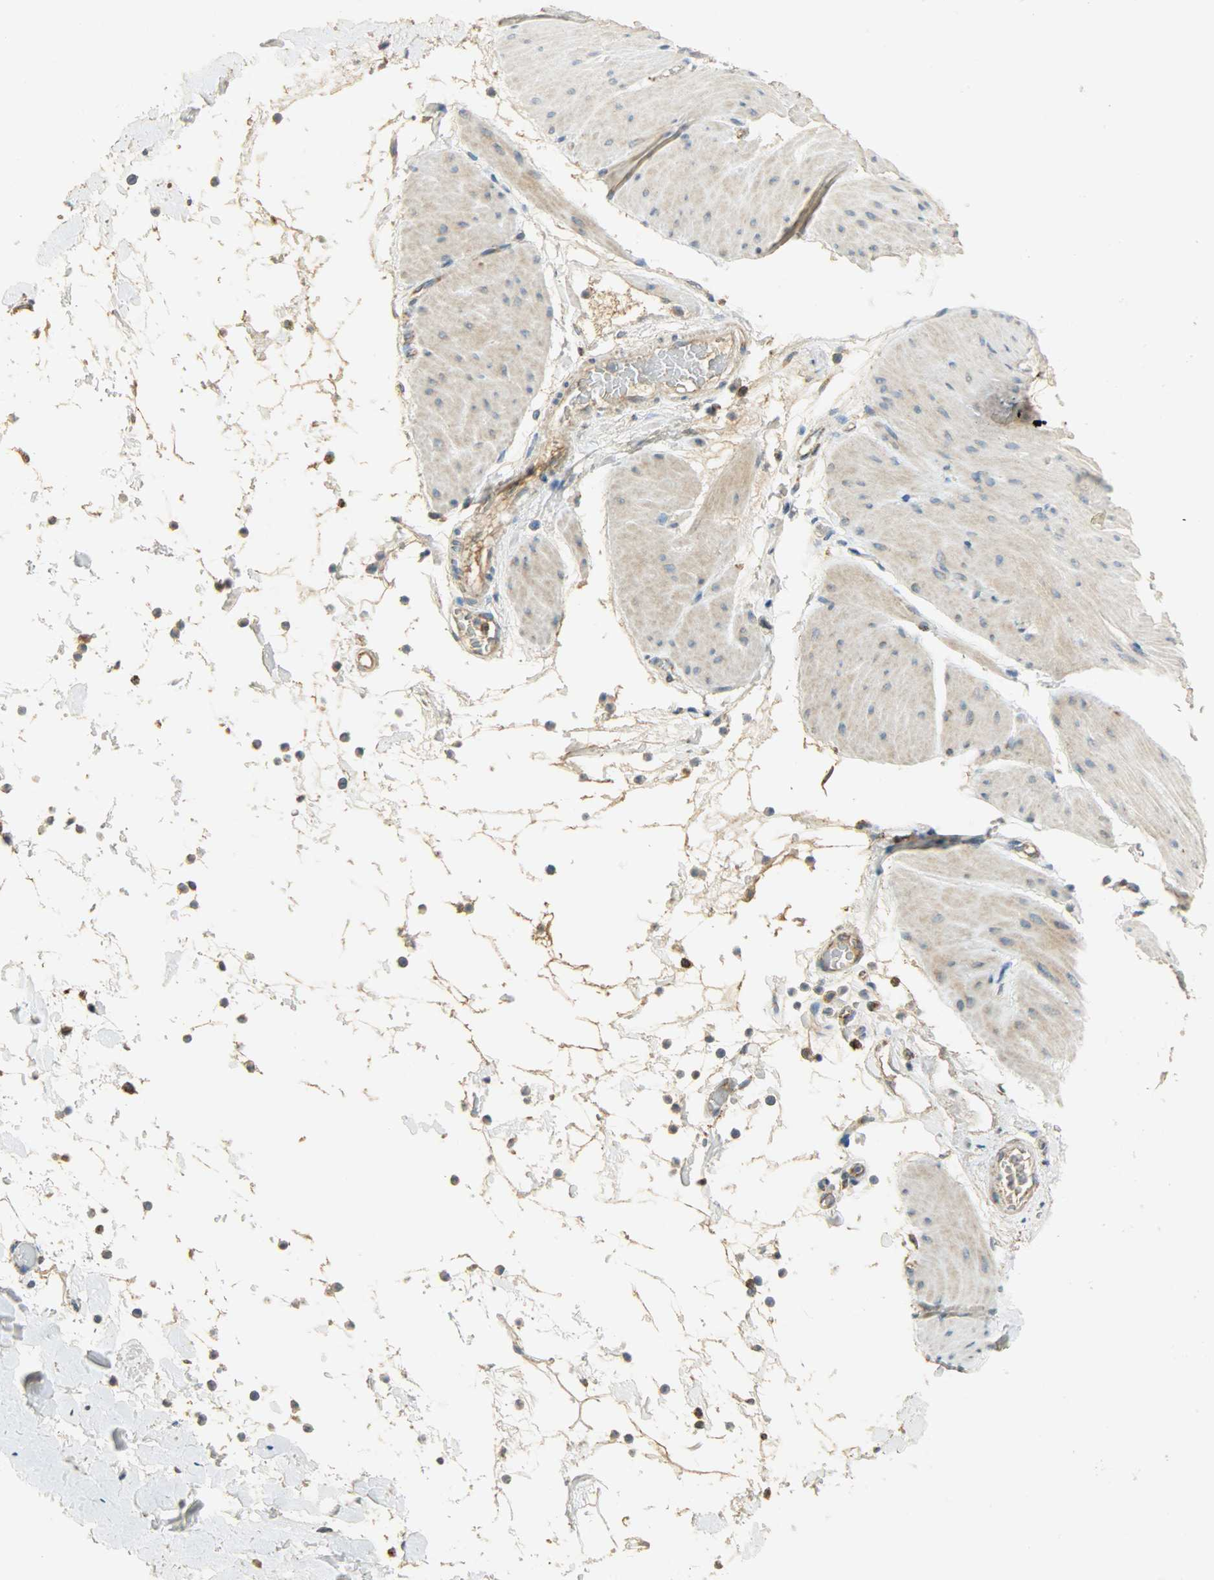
{"staining": {"intensity": "weak", "quantity": ">75%", "location": "cytoplasmic/membranous"}, "tissue": "smooth muscle", "cell_type": "Smooth muscle cells", "image_type": "normal", "snomed": [{"axis": "morphology", "description": "Normal tissue, NOS"}, {"axis": "topography", "description": "Smooth muscle"}, {"axis": "topography", "description": "Colon"}], "caption": "An image of smooth muscle stained for a protein displays weak cytoplasmic/membranous brown staining in smooth muscle cells. Nuclei are stained in blue.", "gene": "HDHD5", "patient": {"sex": "male", "age": 67}}